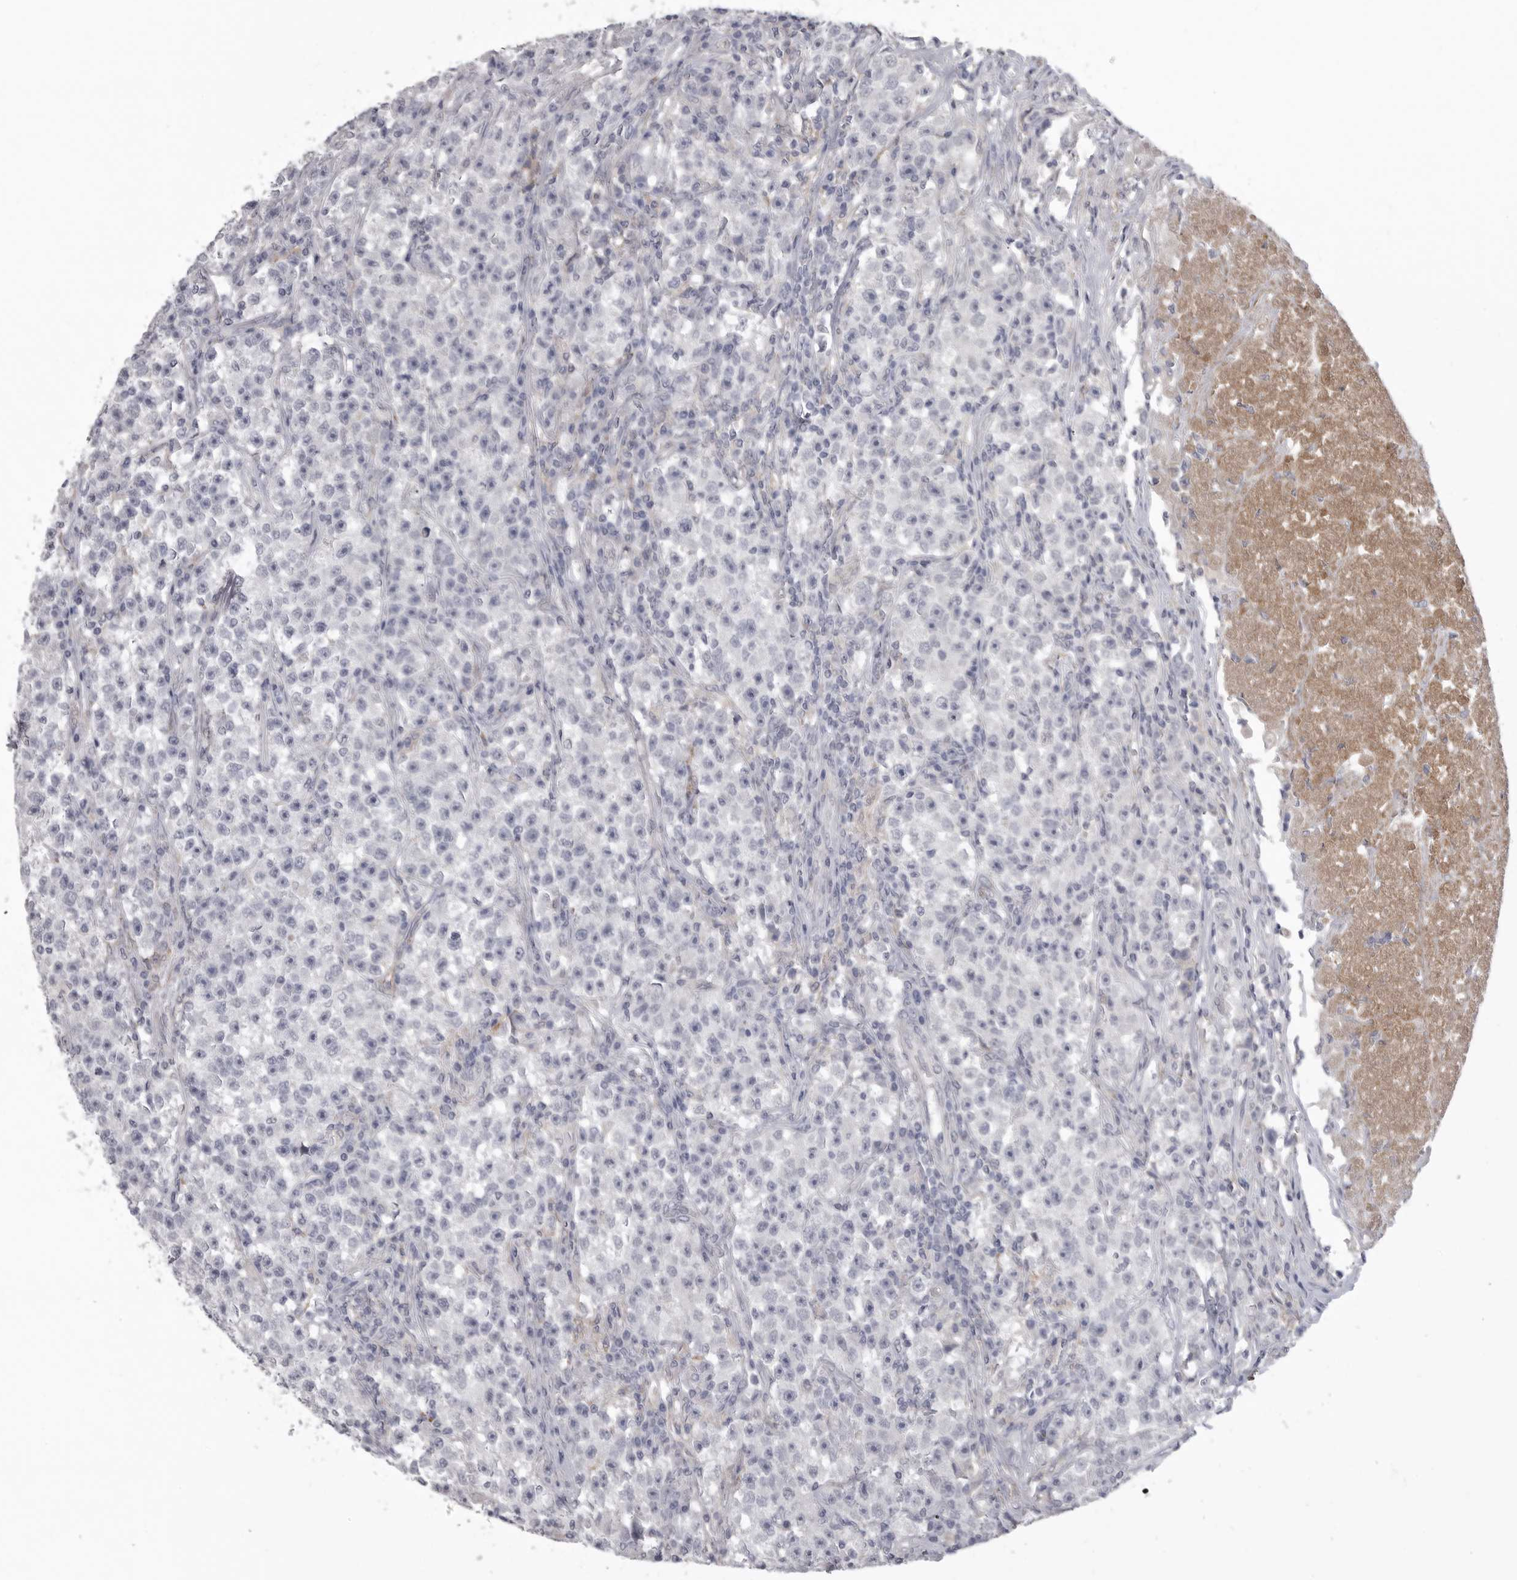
{"staining": {"intensity": "negative", "quantity": "none", "location": "none"}, "tissue": "testis cancer", "cell_type": "Tumor cells", "image_type": "cancer", "snomed": [{"axis": "morphology", "description": "Seminoma, NOS"}, {"axis": "topography", "description": "Testis"}], "caption": "A high-resolution micrograph shows immunohistochemistry (IHC) staining of testis cancer (seminoma), which reveals no significant staining in tumor cells.", "gene": "SERPING1", "patient": {"sex": "male", "age": 22}}